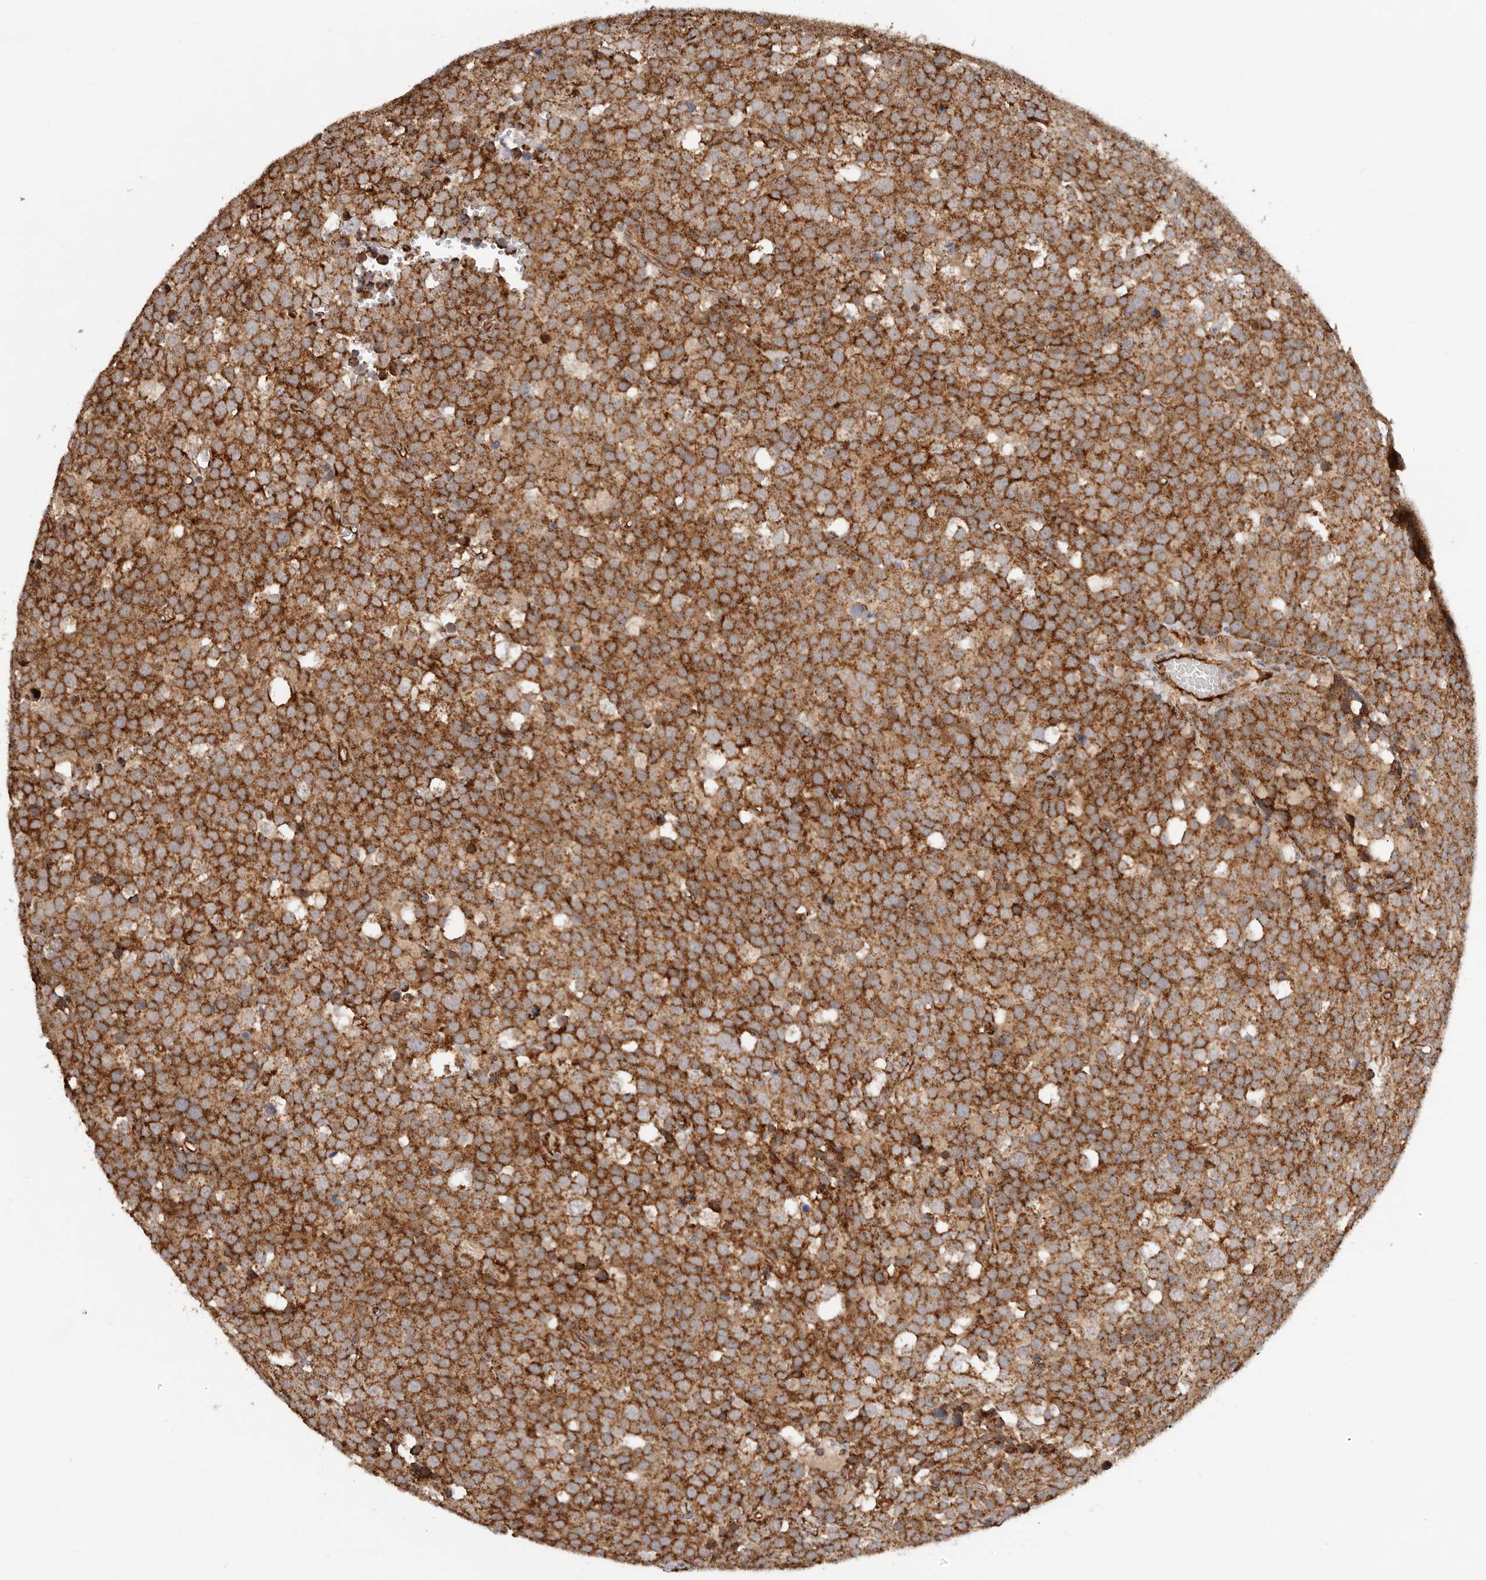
{"staining": {"intensity": "strong", "quantity": ">75%", "location": "cytoplasmic/membranous"}, "tissue": "testis cancer", "cell_type": "Tumor cells", "image_type": "cancer", "snomed": [{"axis": "morphology", "description": "Seminoma, NOS"}, {"axis": "topography", "description": "Testis"}], "caption": "The immunohistochemical stain shows strong cytoplasmic/membranous positivity in tumor cells of testis cancer (seminoma) tissue. (Stains: DAB (3,3'-diaminobenzidine) in brown, nuclei in blue, Microscopy: brightfield microscopy at high magnification).", "gene": "USP49", "patient": {"sex": "male", "age": 71}}